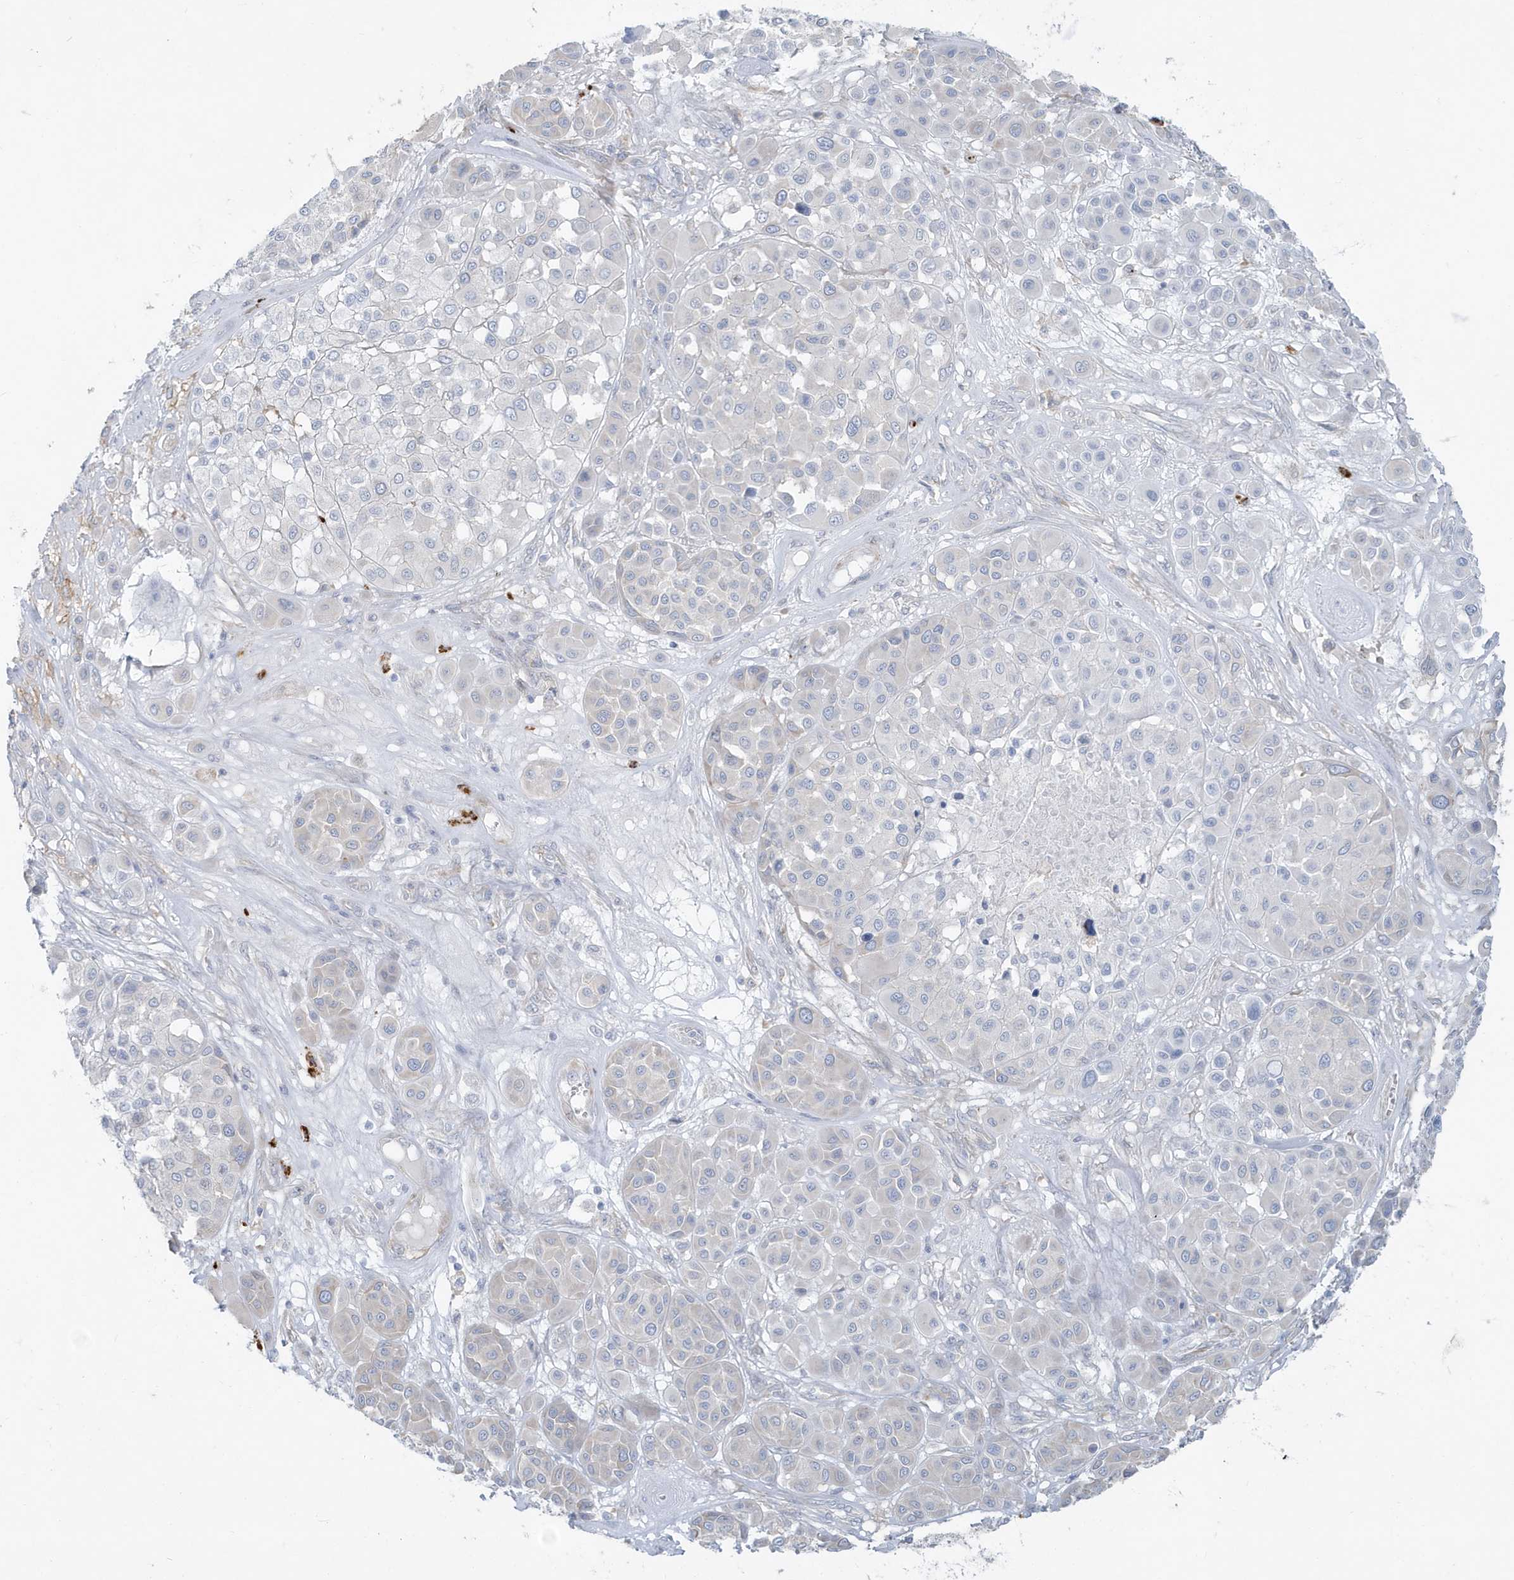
{"staining": {"intensity": "negative", "quantity": "none", "location": "none"}, "tissue": "melanoma", "cell_type": "Tumor cells", "image_type": "cancer", "snomed": [{"axis": "morphology", "description": "Malignant melanoma, Metastatic site"}, {"axis": "topography", "description": "Soft tissue"}], "caption": "Micrograph shows no protein staining in tumor cells of malignant melanoma (metastatic site) tissue. (DAB (3,3'-diaminobenzidine) immunohistochemistry with hematoxylin counter stain).", "gene": "CCNJ", "patient": {"sex": "male", "age": 41}}